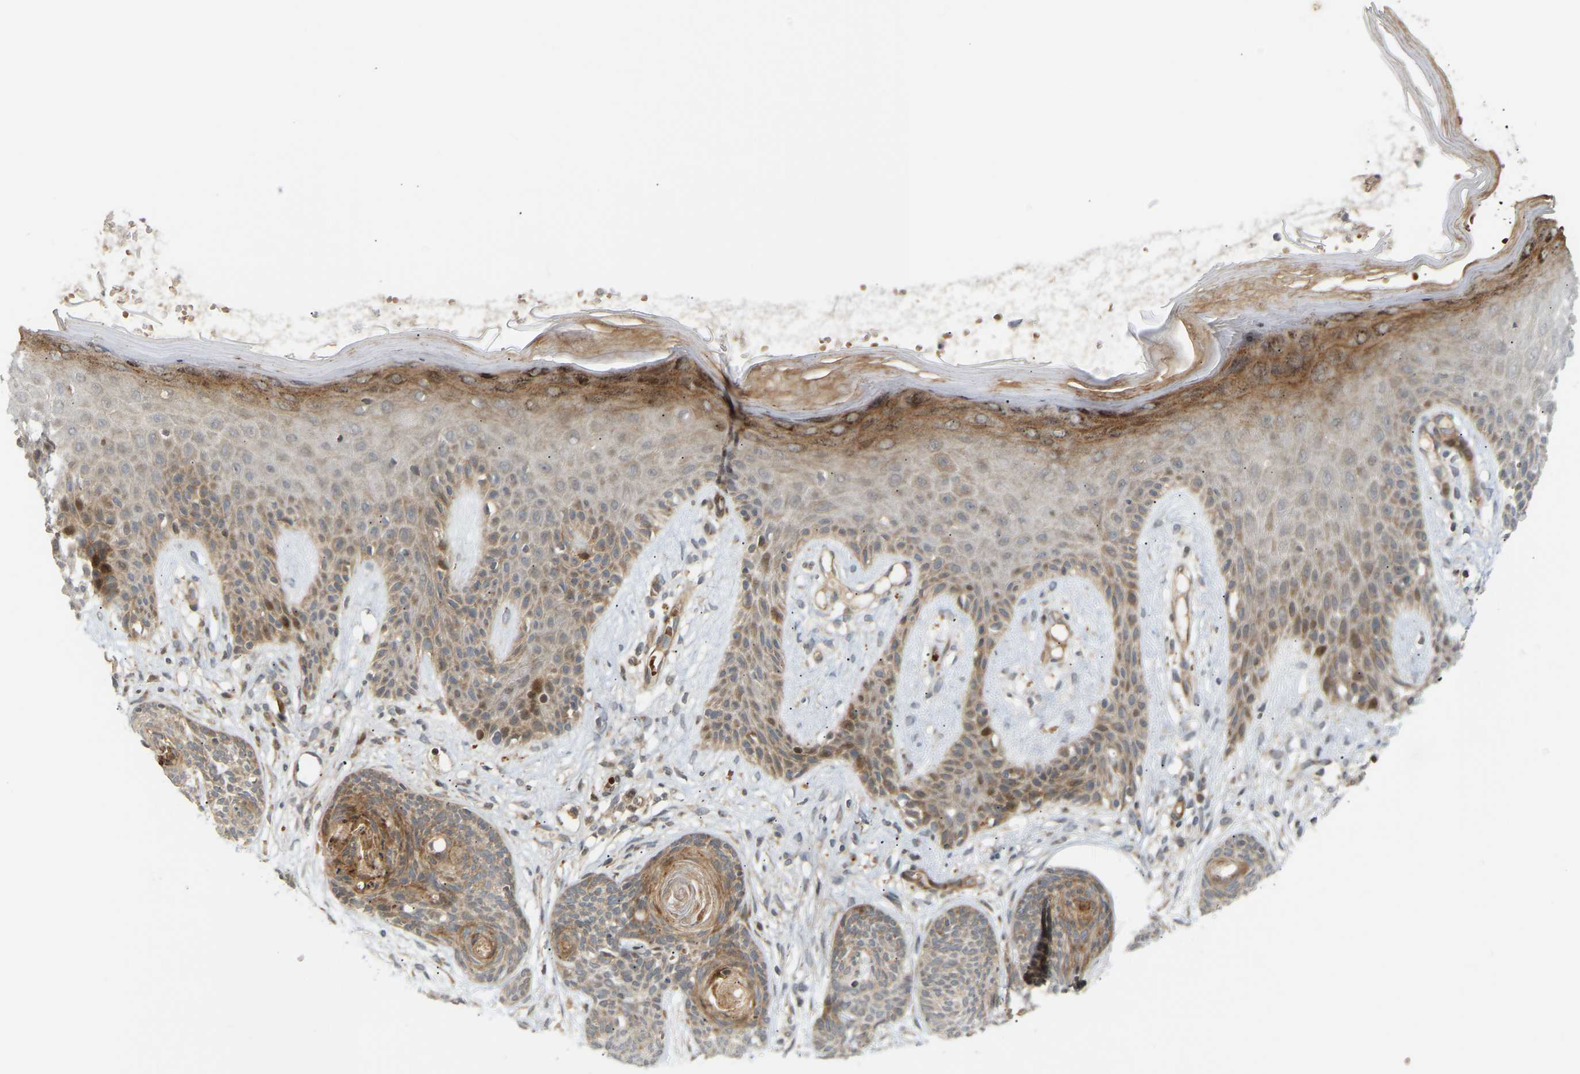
{"staining": {"intensity": "moderate", "quantity": ">75%", "location": "cytoplasmic/membranous"}, "tissue": "skin cancer", "cell_type": "Tumor cells", "image_type": "cancer", "snomed": [{"axis": "morphology", "description": "Basal cell carcinoma"}, {"axis": "topography", "description": "Skin"}], "caption": "An image showing moderate cytoplasmic/membranous expression in approximately >75% of tumor cells in skin basal cell carcinoma, as visualized by brown immunohistochemical staining.", "gene": "POGLUT2", "patient": {"sex": "female", "age": 59}}